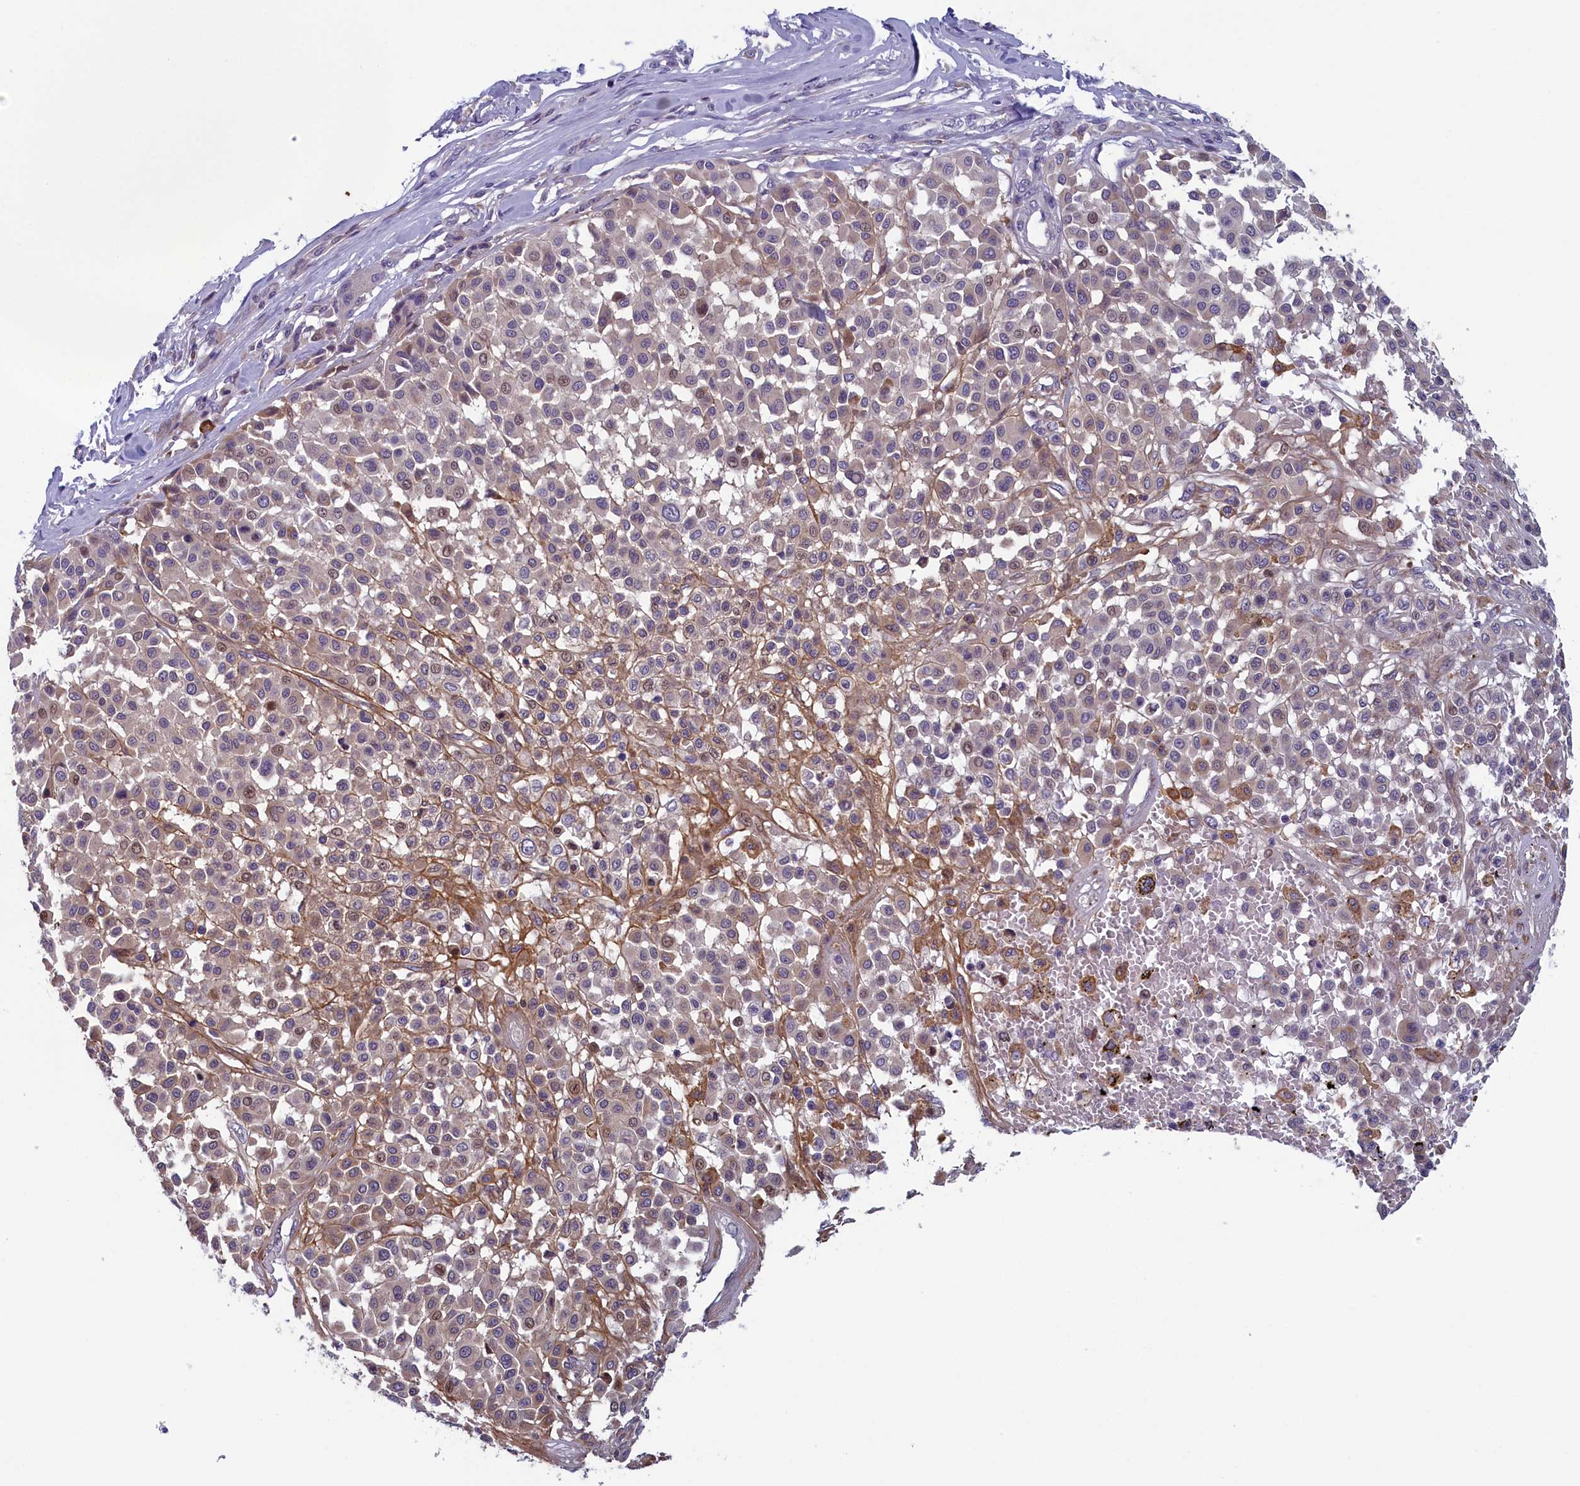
{"staining": {"intensity": "moderate", "quantity": "<25%", "location": "cytoplasmic/membranous,nuclear"}, "tissue": "melanoma", "cell_type": "Tumor cells", "image_type": "cancer", "snomed": [{"axis": "morphology", "description": "Malignant melanoma, Metastatic site"}, {"axis": "topography", "description": "Soft tissue"}], "caption": "This image displays melanoma stained with immunohistochemistry to label a protein in brown. The cytoplasmic/membranous and nuclear of tumor cells show moderate positivity for the protein. Nuclei are counter-stained blue.", "gene": "ANKRD39", "patient": {"sex": "male", "age": 41}}